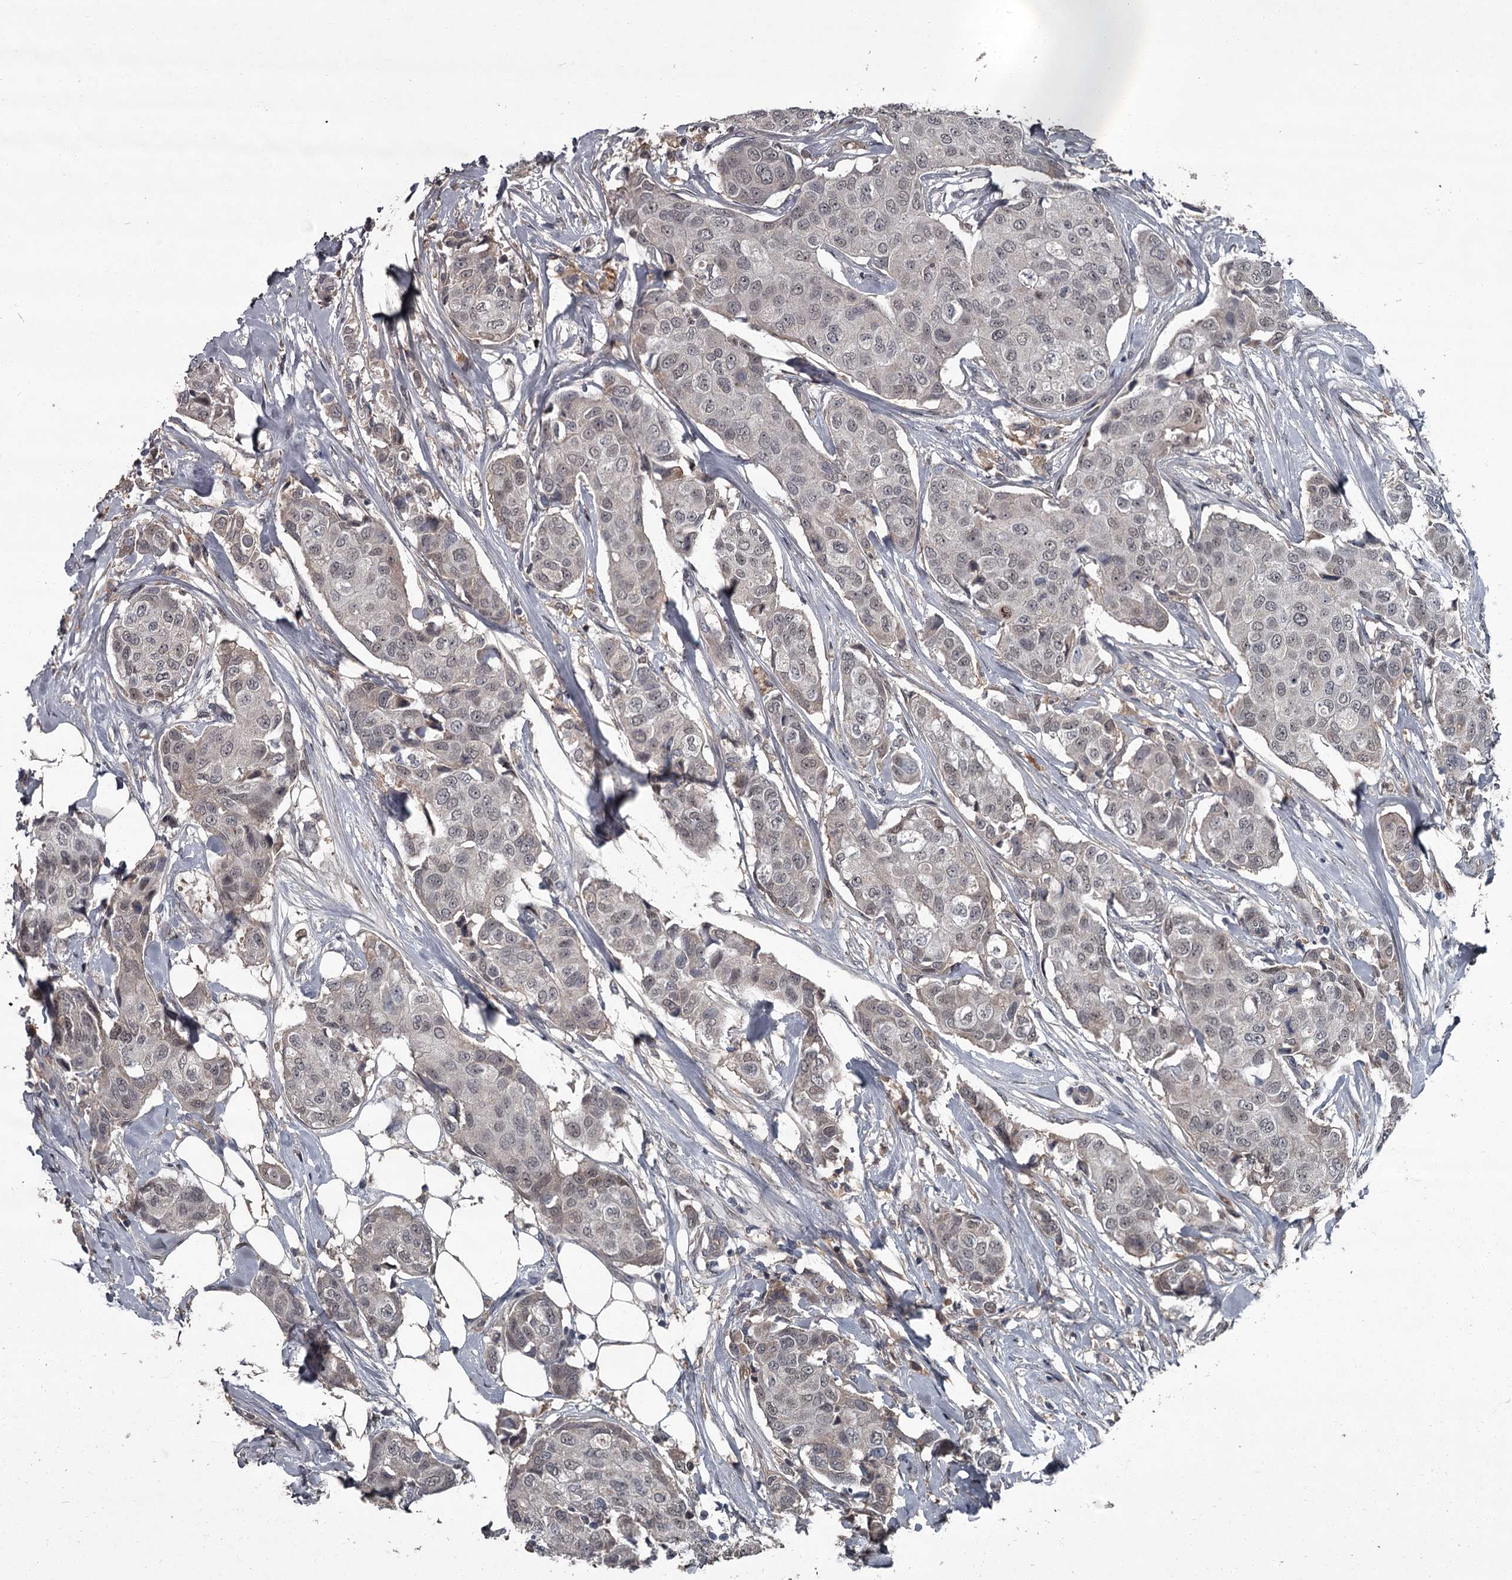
{"staining": {"intensity": "weak", "quantity": "25%-75%", "location": "nuclear"}, "tissue": "breast cancer", "cell_type": "Tumor cells", "image_type": "cancer", "snomed": [{"axis": "morphology", "description": "Duct carcinoma"}, {"axis": "topography", "description": "Breast"}], "caption": "Immunohistochemical staining of breast infiltrating ductal carcinoma shows low levels of weak nuclear expression in approximately 25%-75% of tumor cells.", "gene": "FLVCR2", "patient": {"sex": "female", "age": 80}}